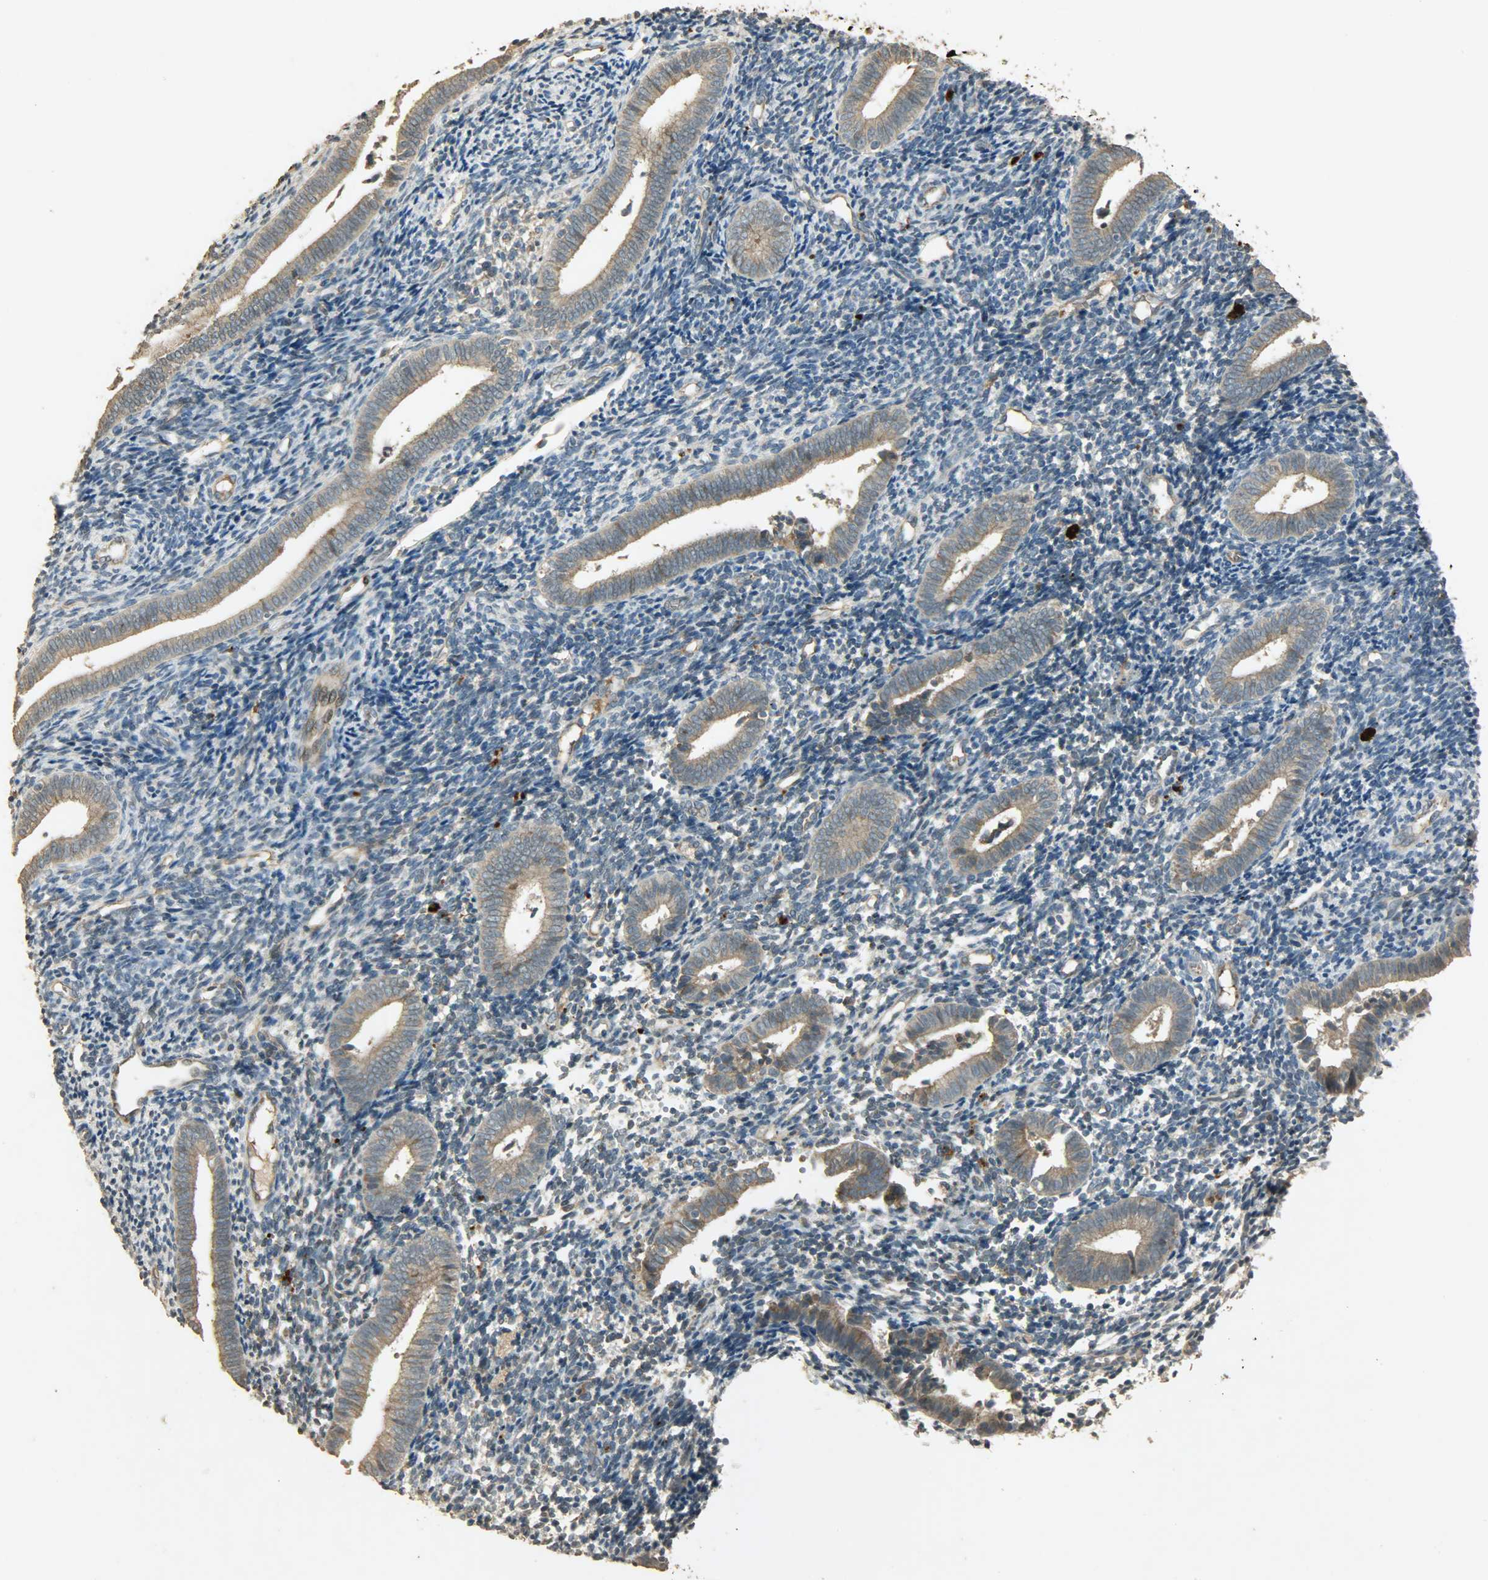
{"staining": {"intensity": "weak", "quantity": "25%-75%", "location": "cytoplasmic/membranous"}, "tissue": "endometrium", "cell_type": "Cells in endometrial stroma", "image_type": "normal", "snomed": [{"axis": "morphology", "description": "Normal tissue, NOS"}, {"axis": "topography", "description": "Uterus"}, {"axis": "topography", "description": "Endometrium"}], "caption": "A brown stain shows weak cytoplasmic/membranous positivity of a protein in cells in endometrial stroma of benign endometrium.", "gene": "ATP2B1", "patient": {"sex": "female", "age": 33}}